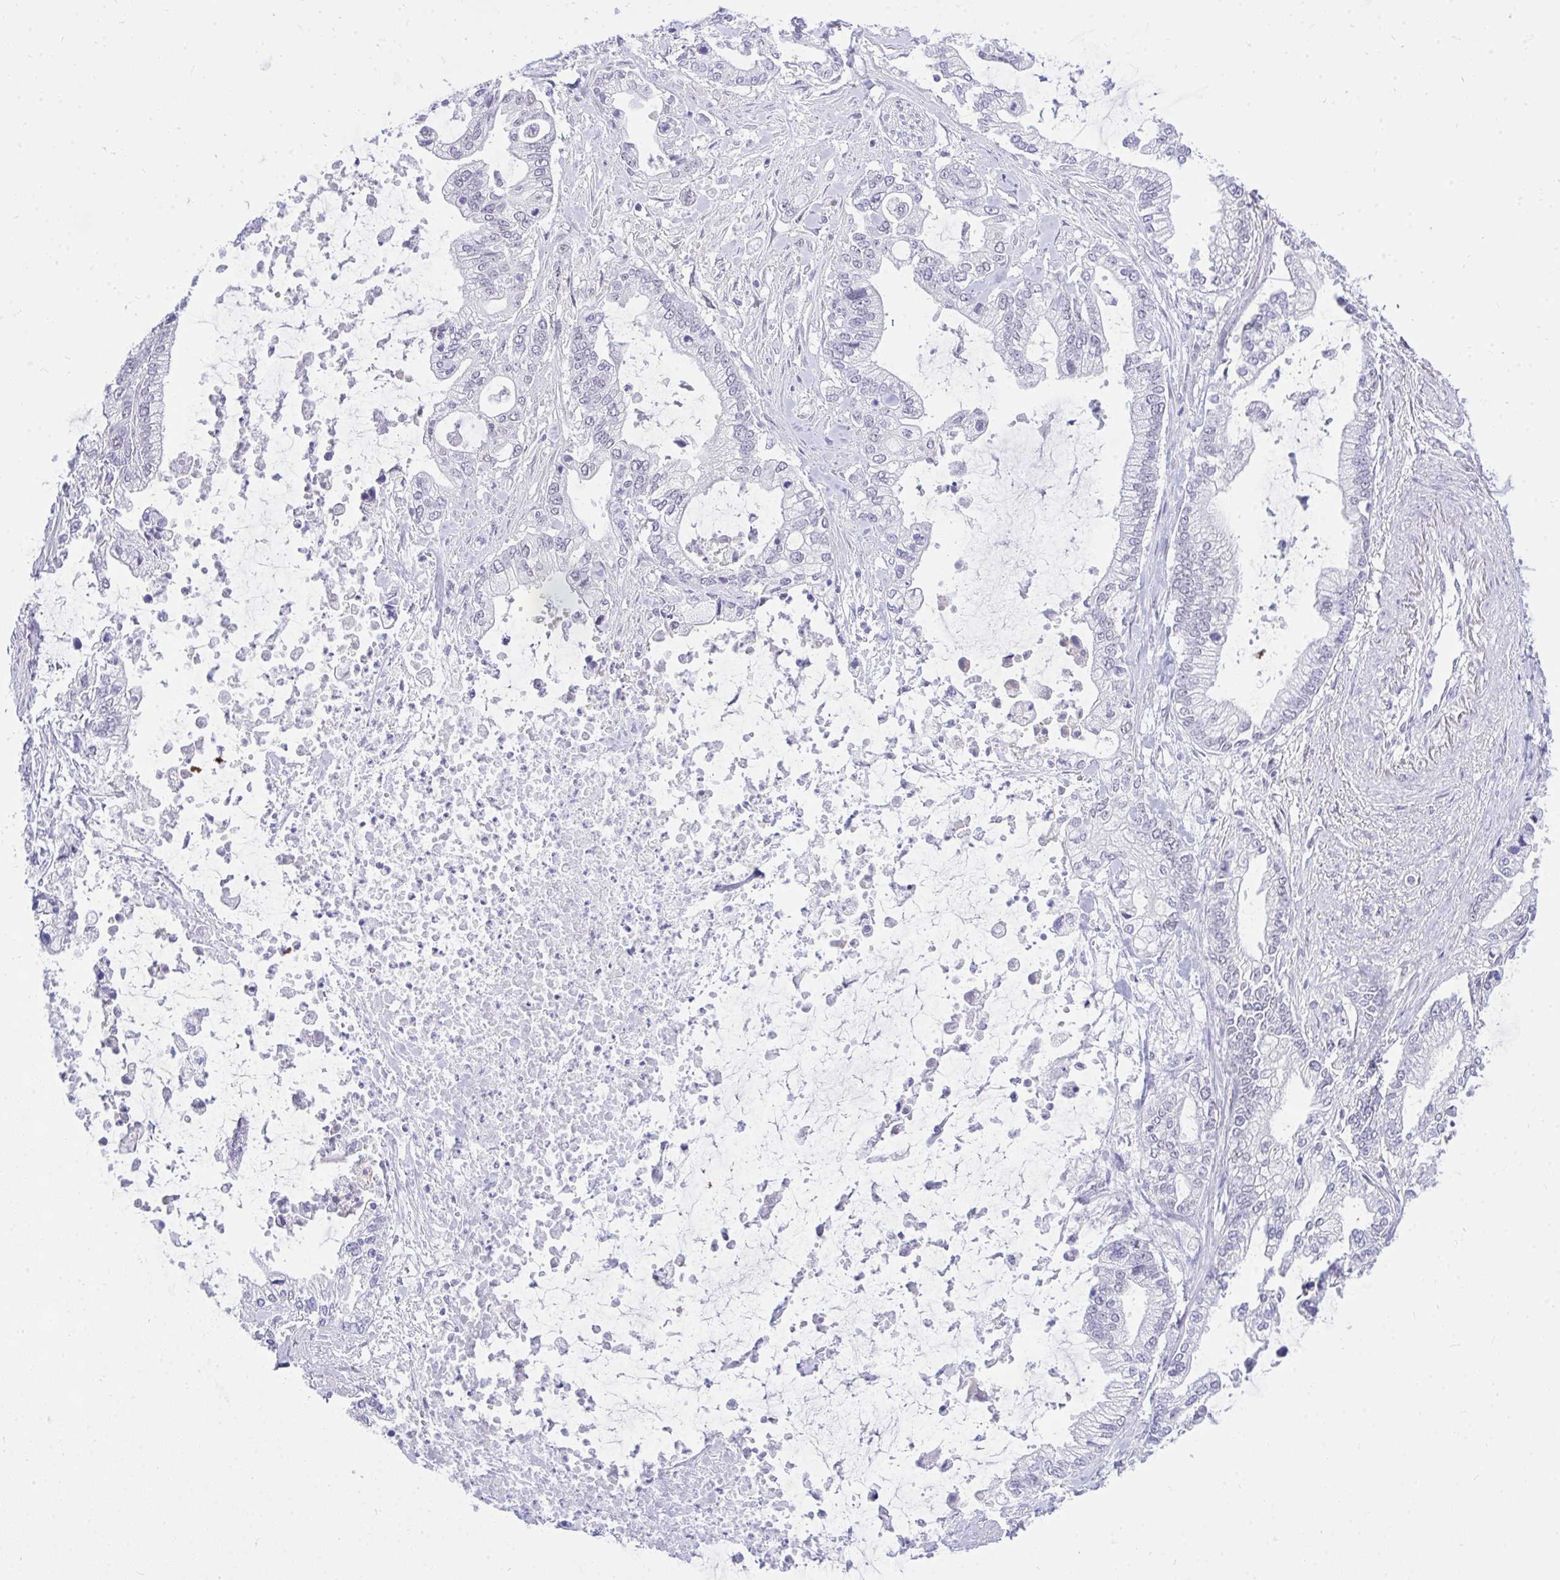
{"staining": {"intensity": "negative", "quantity": "none", "location": "none"}, "tissue": "pancreatic cancer", "cell_type": "Tumor cells", "image_type": "cancer", "snomed": [{"axis": "morphology", "description": "Adenocarcinoma, NOS"}, {"axis": "topography", "description": "Pancreas"}], "caption": "Immunohistochemistry image of adenocarcinoma (pancreatic) stained for a protein (brown), which demonstrates no positivity in tumor cells. The staining is performed using DAB (3,3'-diaminobenzidine) brown chromogen with nuclei counter-stained in using hematoxylin.", "gene": "THOP1", "patient": {"sex": "male", "age": 69}}